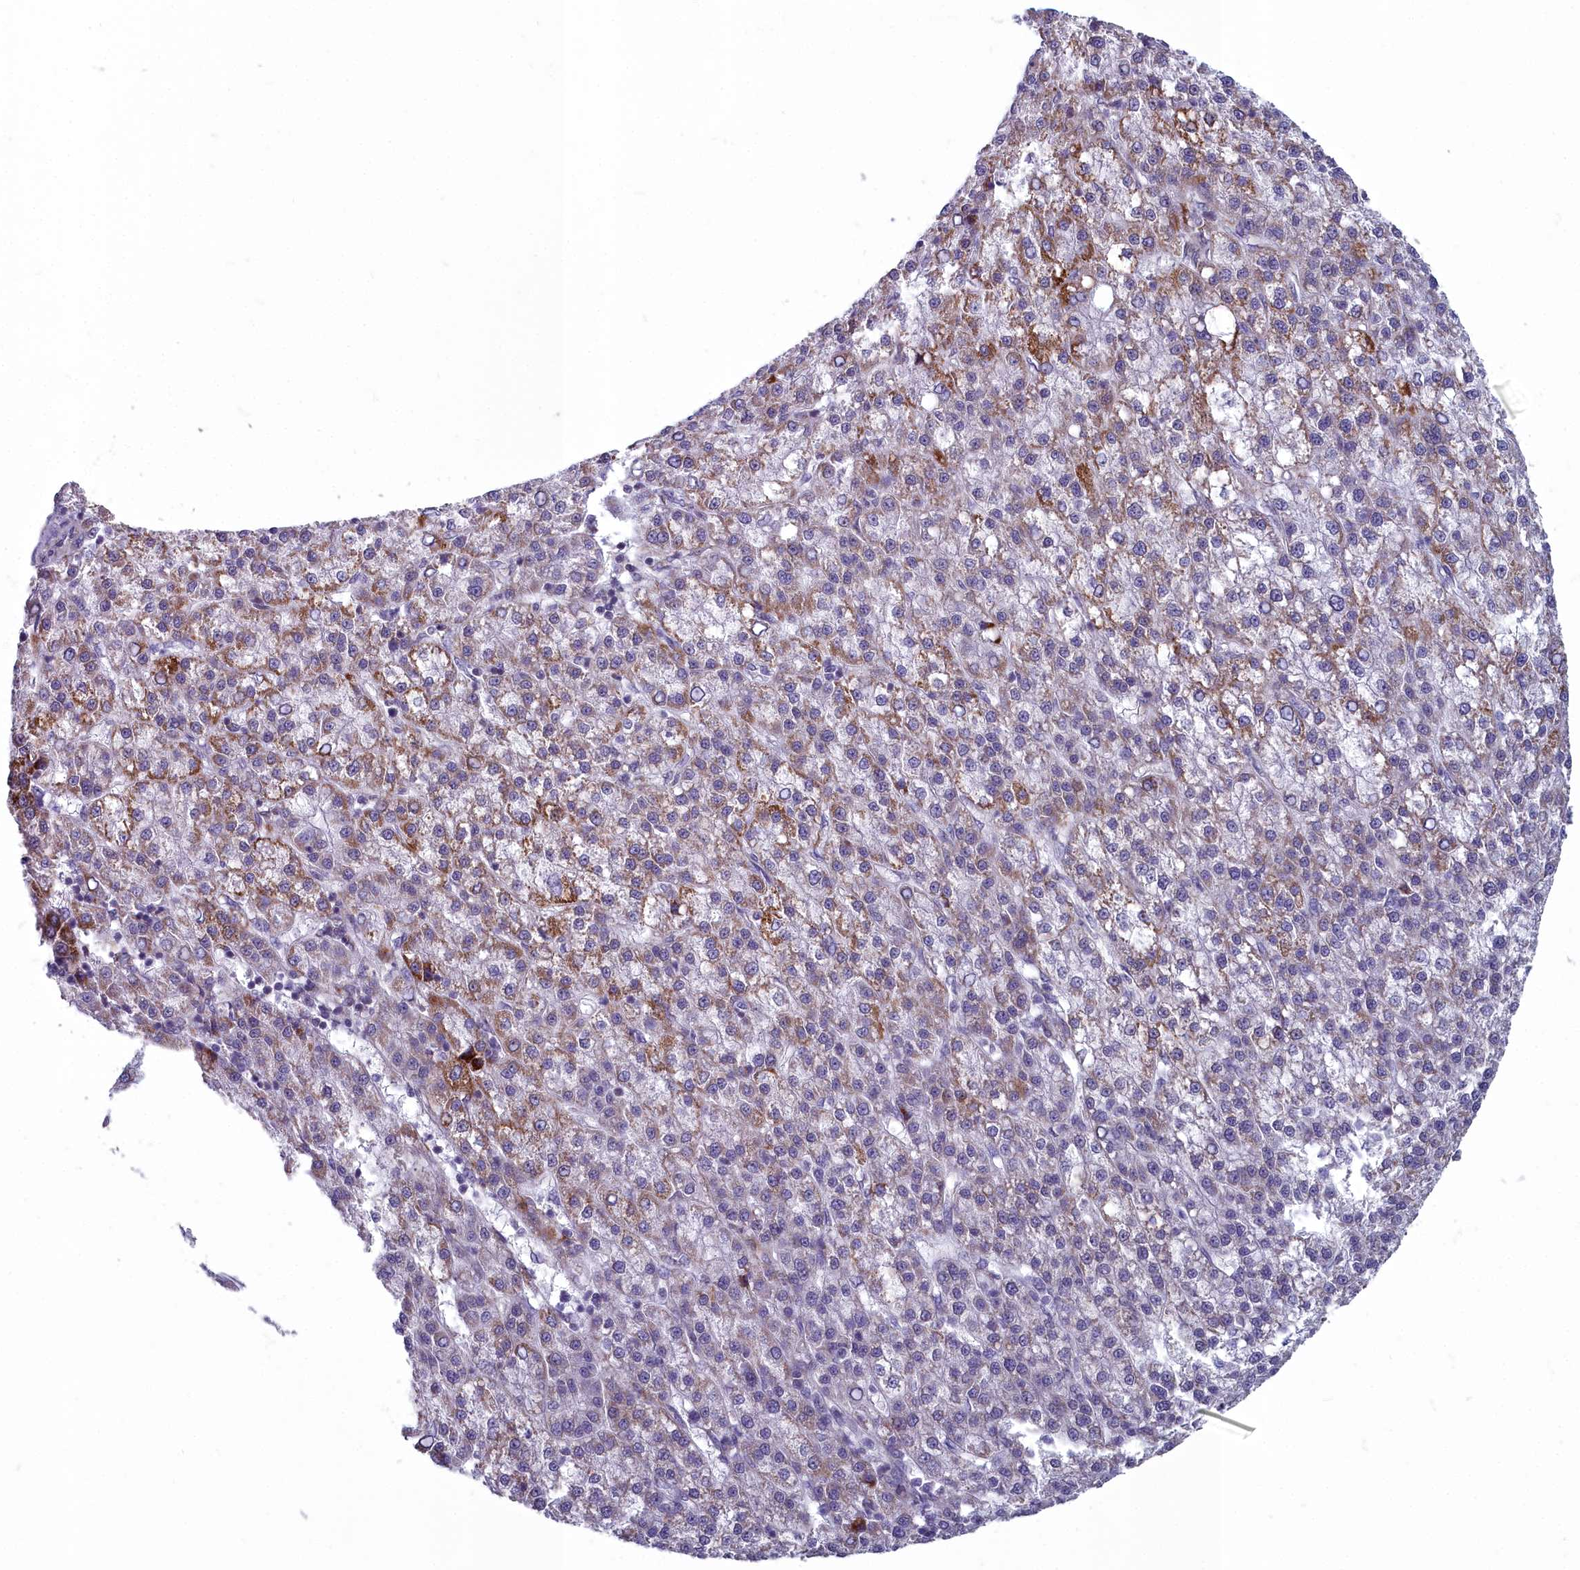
{"staining": {"intensity": "strong", "quantity": "<25%", "location": "cytoplasmic/membranous"}, "tissue": "liver cancer", "cell_type": "Tumor cells", "image_type": "cancer", "snomed": [{"axis": "morphology", "description": "Carcinoma, Hepatocellular, NOS"}, {"axis": "topography", "description": "Liver"}], "caption": "A high-resolution image shows immunohistochemistry staining of hepatocellular carcinoma (liver), which reveals strong cytoplasmic/membranous staining in about <25% of tumor cells. Ihc stains the protein in brown and the nuclei are stained blue.", "gene": "INSYN2A", "patient": {"sex": "female", "age": 58}}